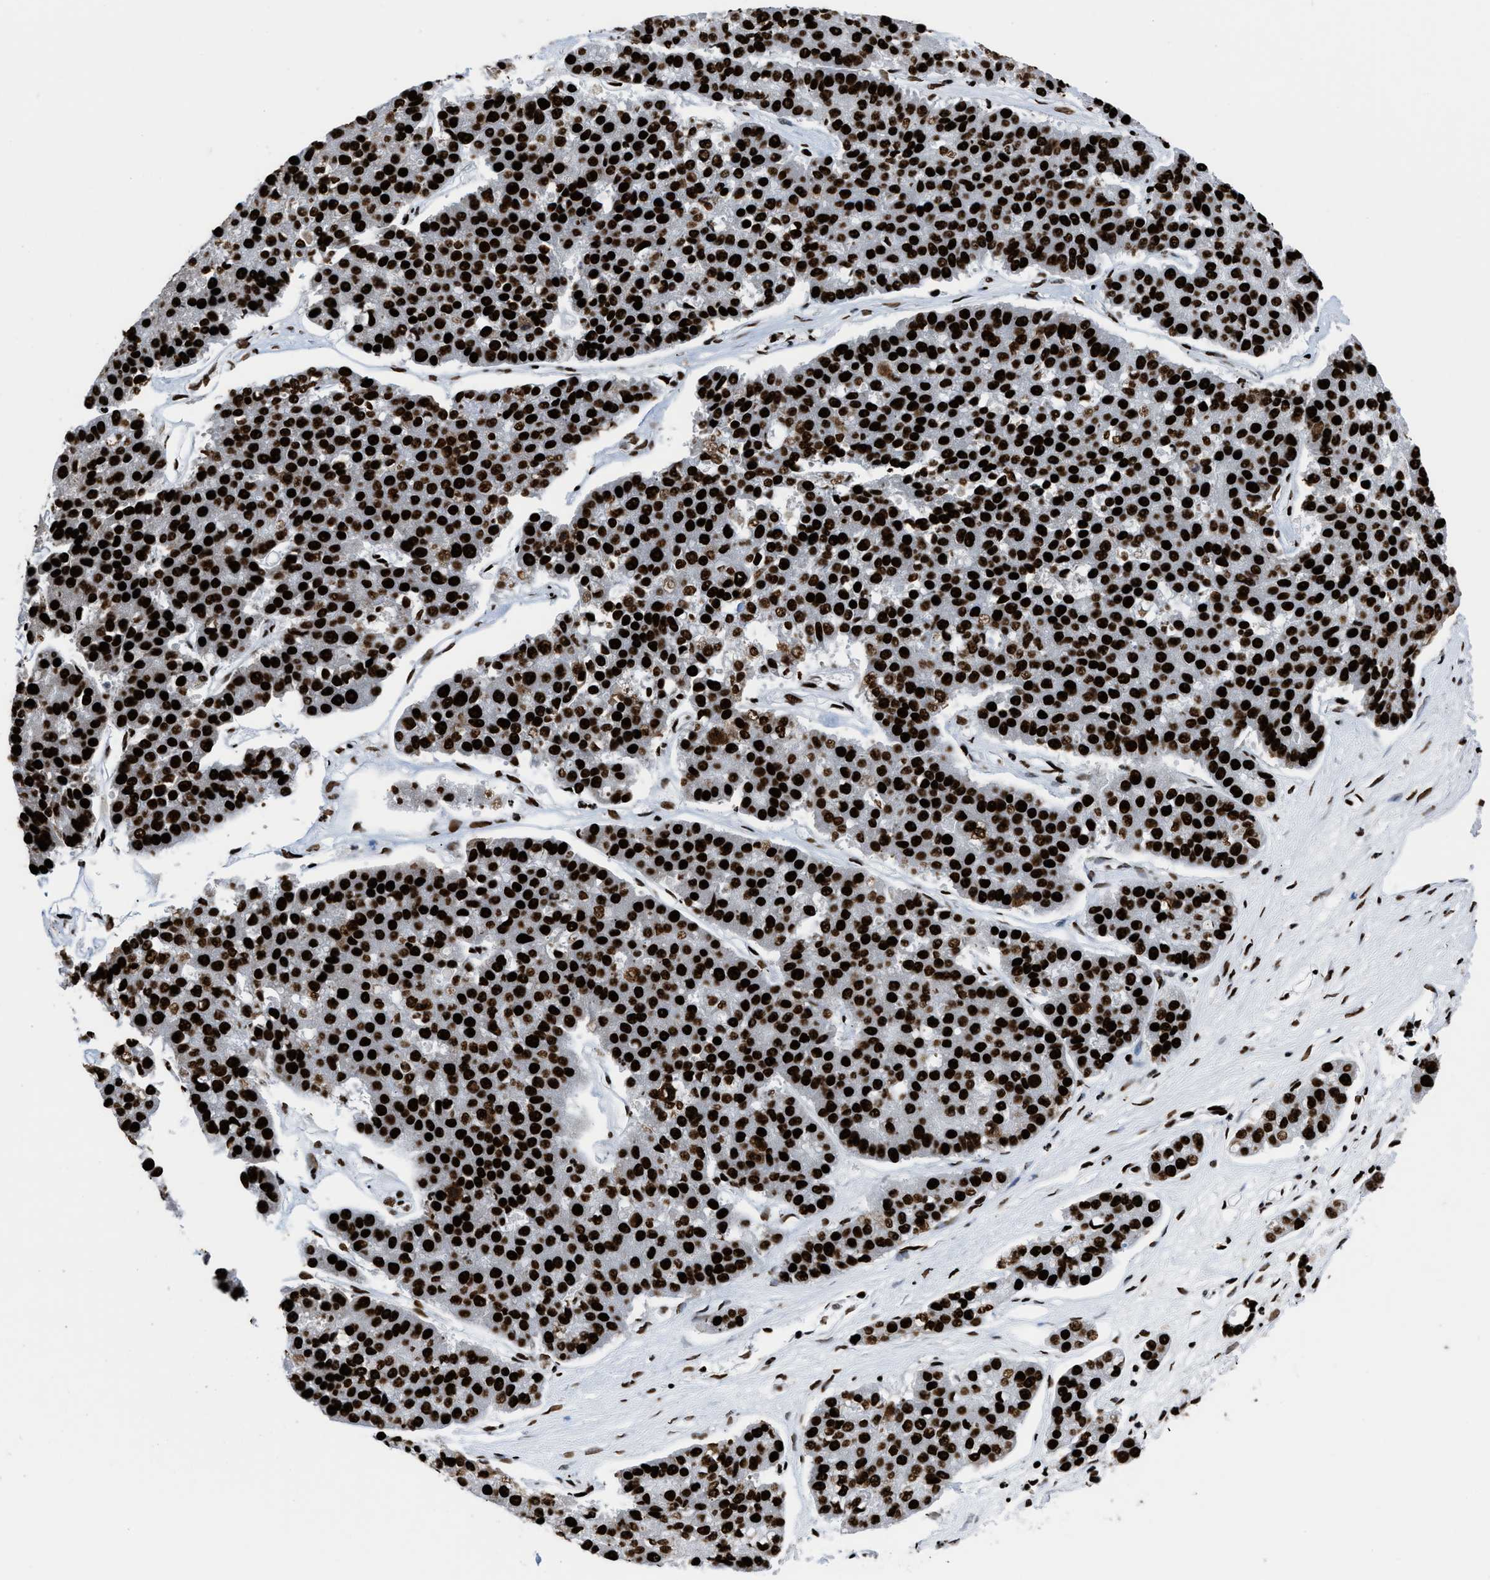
{"staining": {"intensity": "strong", "quantity": ">75%", "location": "nuclear"}, "tissue": "pancreatic cancer", "cell_type": "Tumor cells", "image_type": "cancer", "snomed": [{"axis": "morphology", "description": "Adenocarcinoma, NOS"}, {"axis": "topography", "description": "Pancreas"}], "caption": "Brown immunohistochemical staining in pancreatic cancer (adenocarcinoma) exhibits strong nuclear staining in about >75% of tumor cells.", "gene": "HNRNPM", "patient": {"sex": "male", "age": 50}}